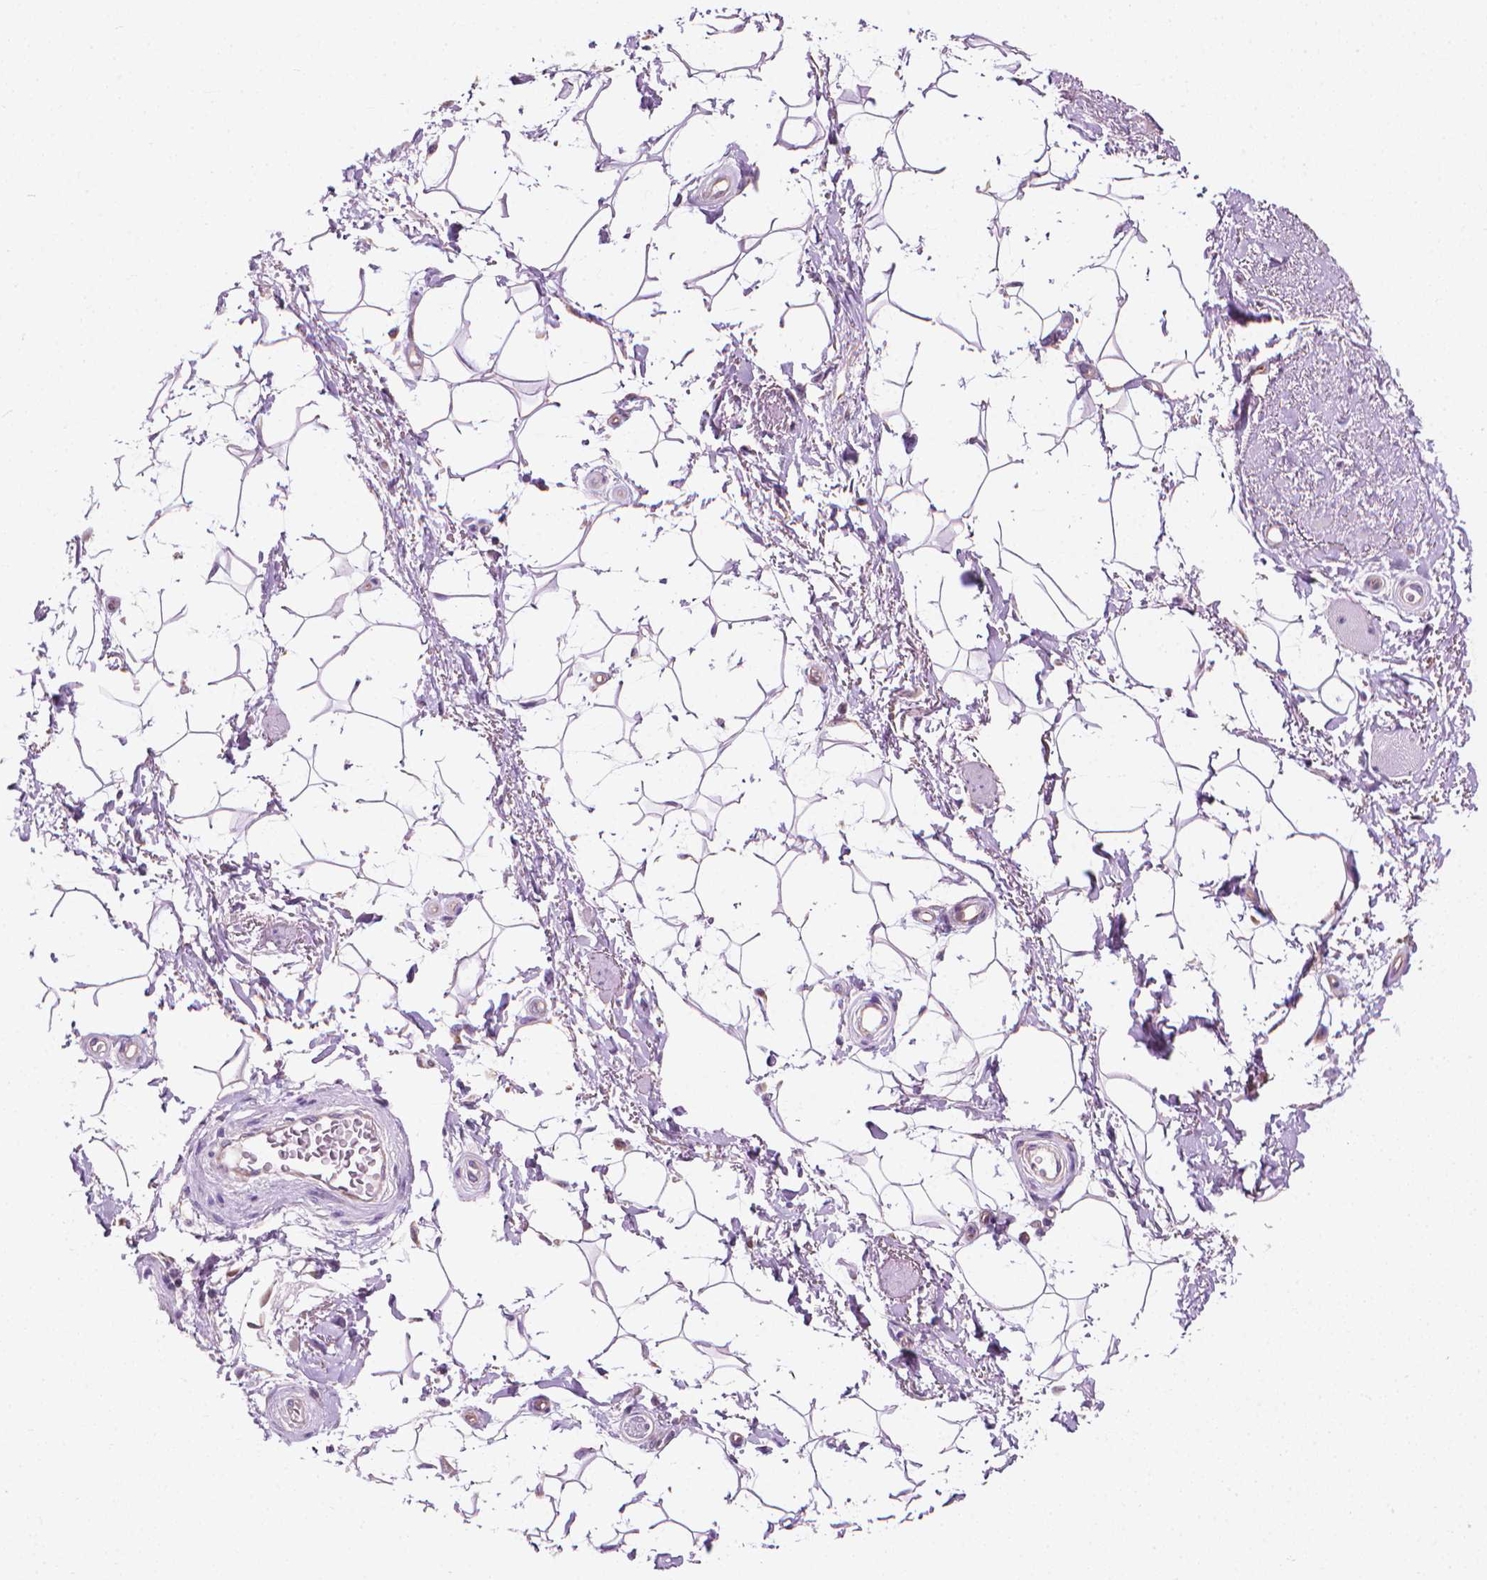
{"staining": {"intensity": "negative", "quantity": "none", "location": "none"}, "tissue": "adipose tissue", "cell_type": "Adipocytes", "image_type": "normal", "snomed": [{"axis": "morphology", "description": "Normal tissue, NOS"}, {"axis": "topography", "description": "Anal"}, {"axis": "topography", "description": "Peripheral nerve tissue"}], "caption": "High power microscopy image of an IHC photomicrograph of benign adipose tissue, revealing no significant staining in adipocytes.", "gene": "KRT73", "patient": {"sex": "male", "age": 51}}